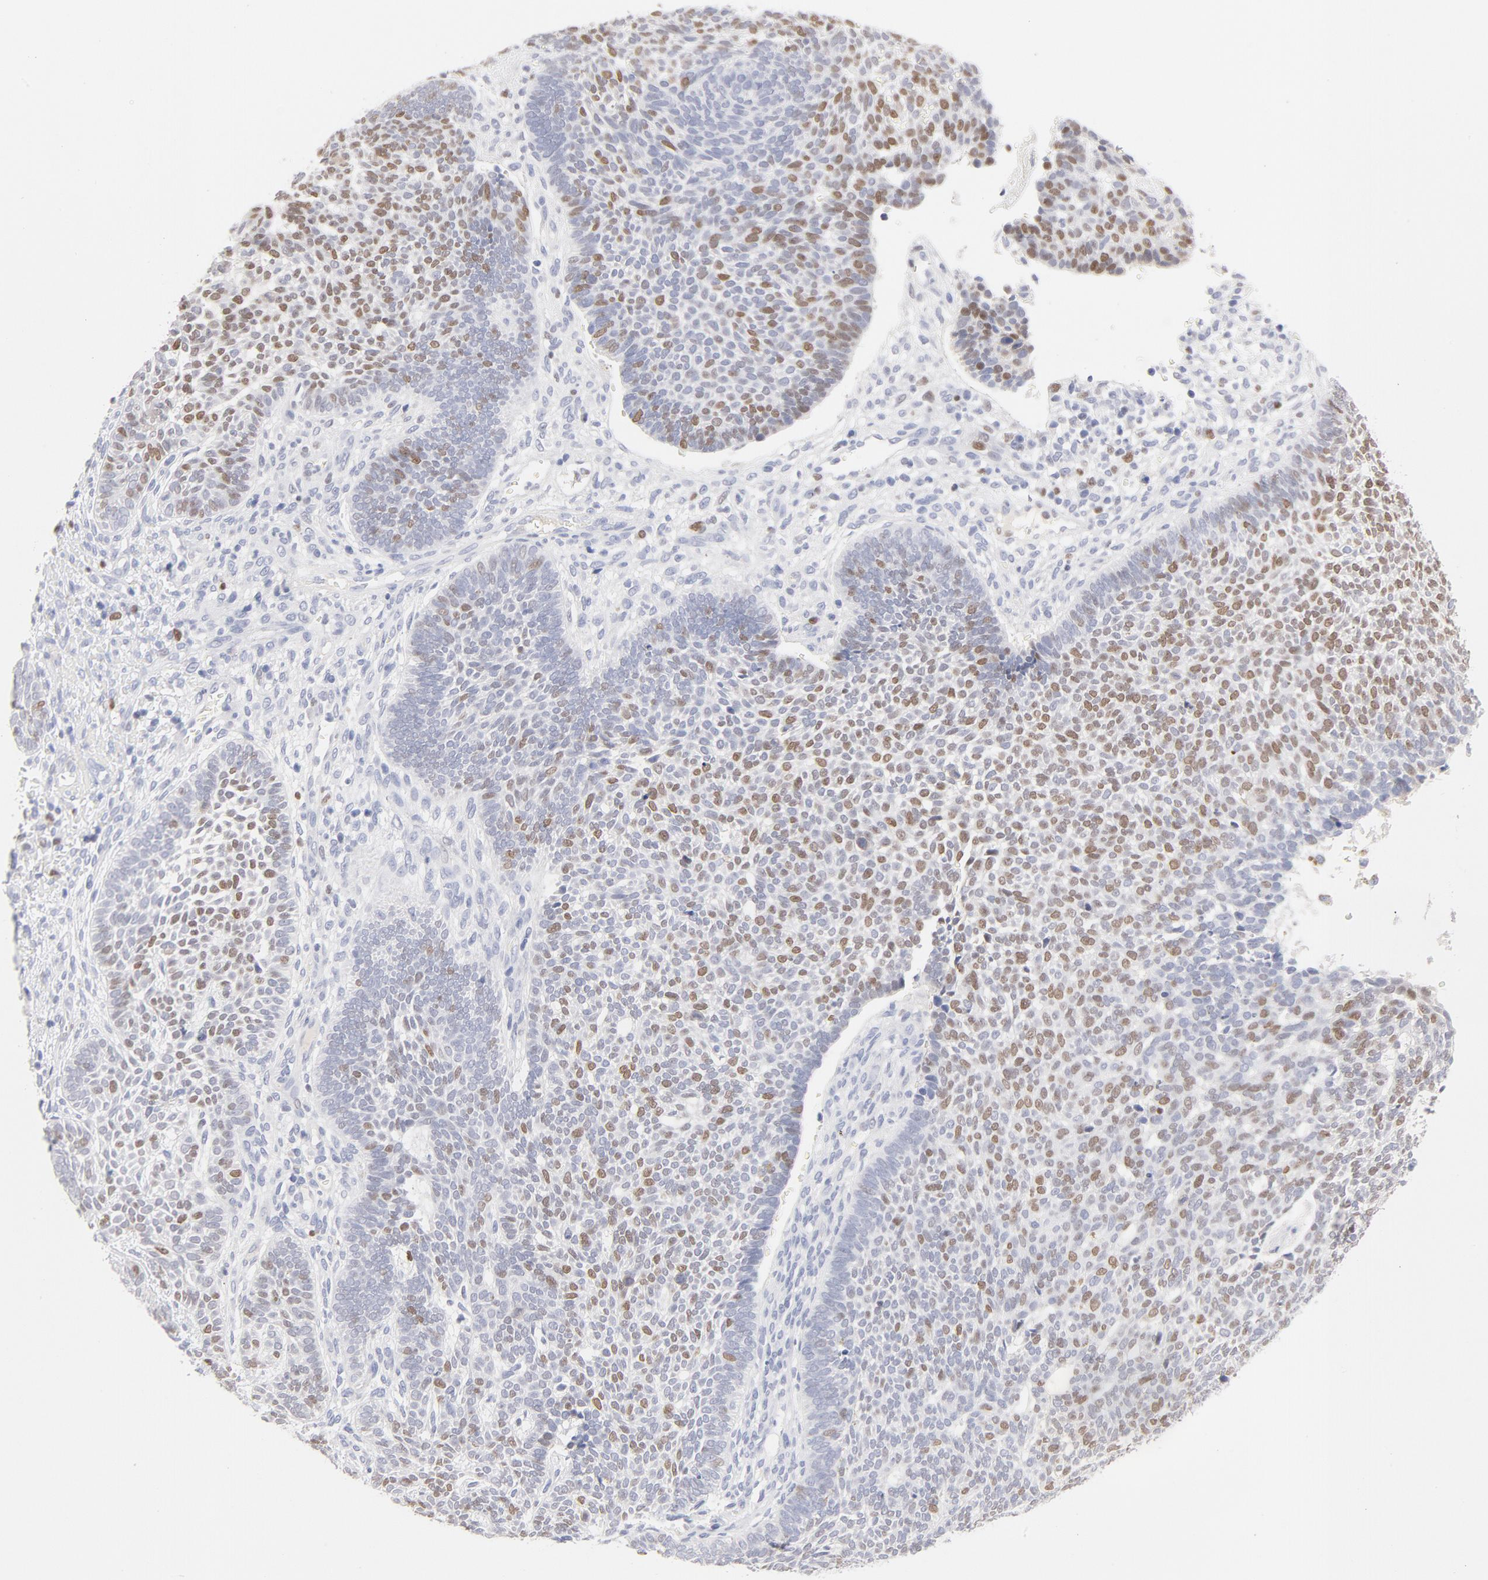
{"staining": {"intensity": "moderate", "quantity": "25%-75%", "location": "nuclear"}, "tissue": "skin cancer", "cell_type": "Tumor cells", "image_type": "cancer", "snomed": [{"axis": "morphology", "description": "Normal tissue, NOS"}, {"axis": "morphology", "description": "Basal cell carcinoma"}, {"axis": "topography", "description": "Skin"}], "caption": "Skin basal cell carcinoma was stained to show a protein in brown. There is medium levels of moderate nuclear positivity in about 25%-75% of tumor cells.", "gene": "MCM7", "patient": {"sex": "male", "age": 87}}